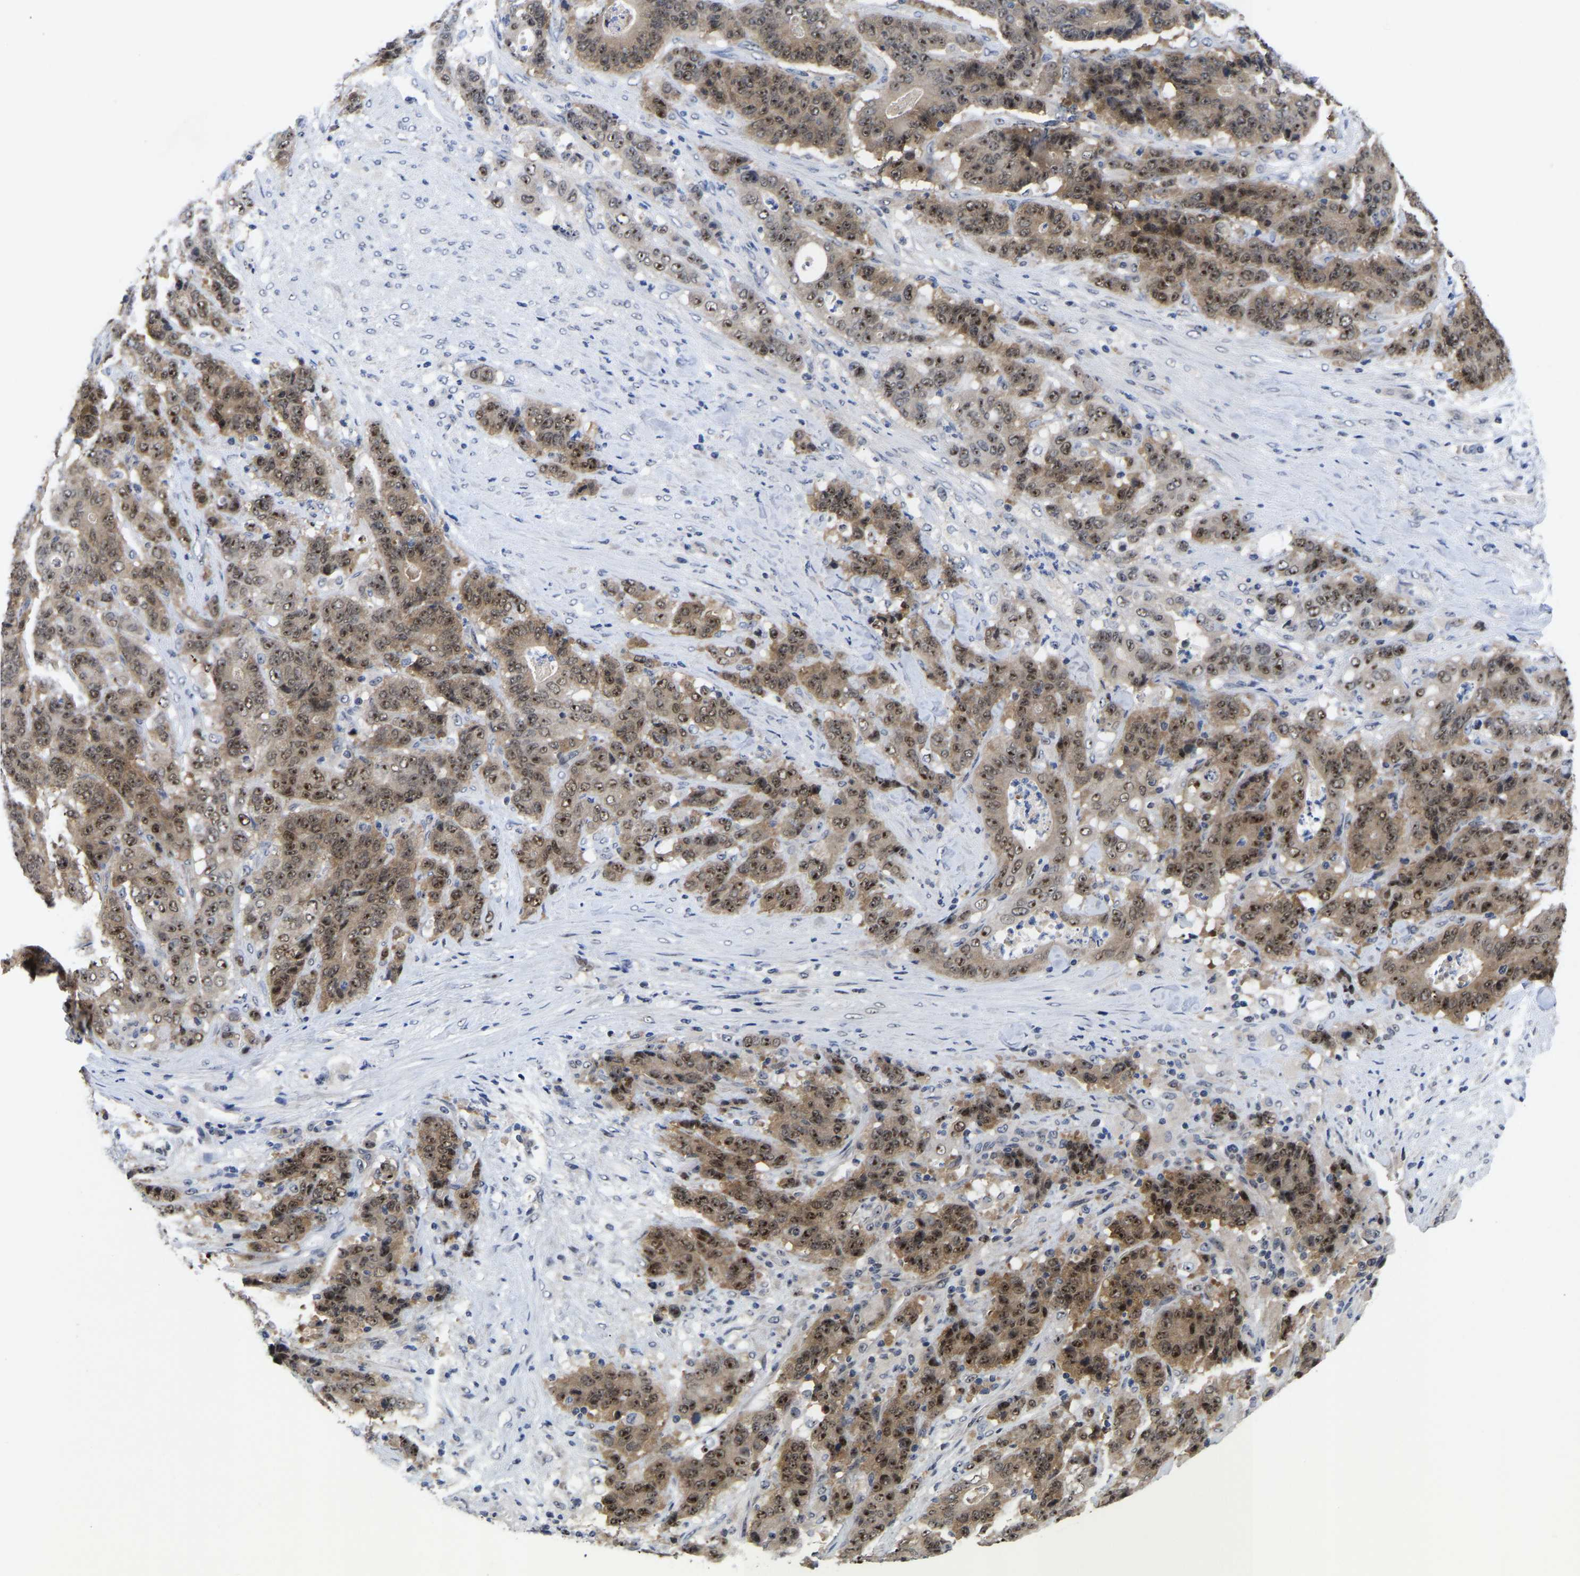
{"staining": {"intensity": "moderate", "quantity": ">75%", "location": "cytoplasmic/membranous,nuclear"}, "tissue": "stomach cancer", "cell_type": "Tumor cells", "image_type": "cancer", "snomed": [{"axis": "morphology", "description": "Adenocarcinoma, NOS"}, {"axis": "topography", "description": "Stomach"}], "caption": "Immunohistochemical staining of stomach cancer (adenocarcinoma) exhibits medium levels of moderate cytoplasmic/membranous and nuclear protein staining in about >75% of tumor cells. Immunohistochemistry (ihc) stains the protein of interest in brown and the nuclei are stained blue.", "gene": "NLE1", "patient": {"sex": "female", "age": 73}}